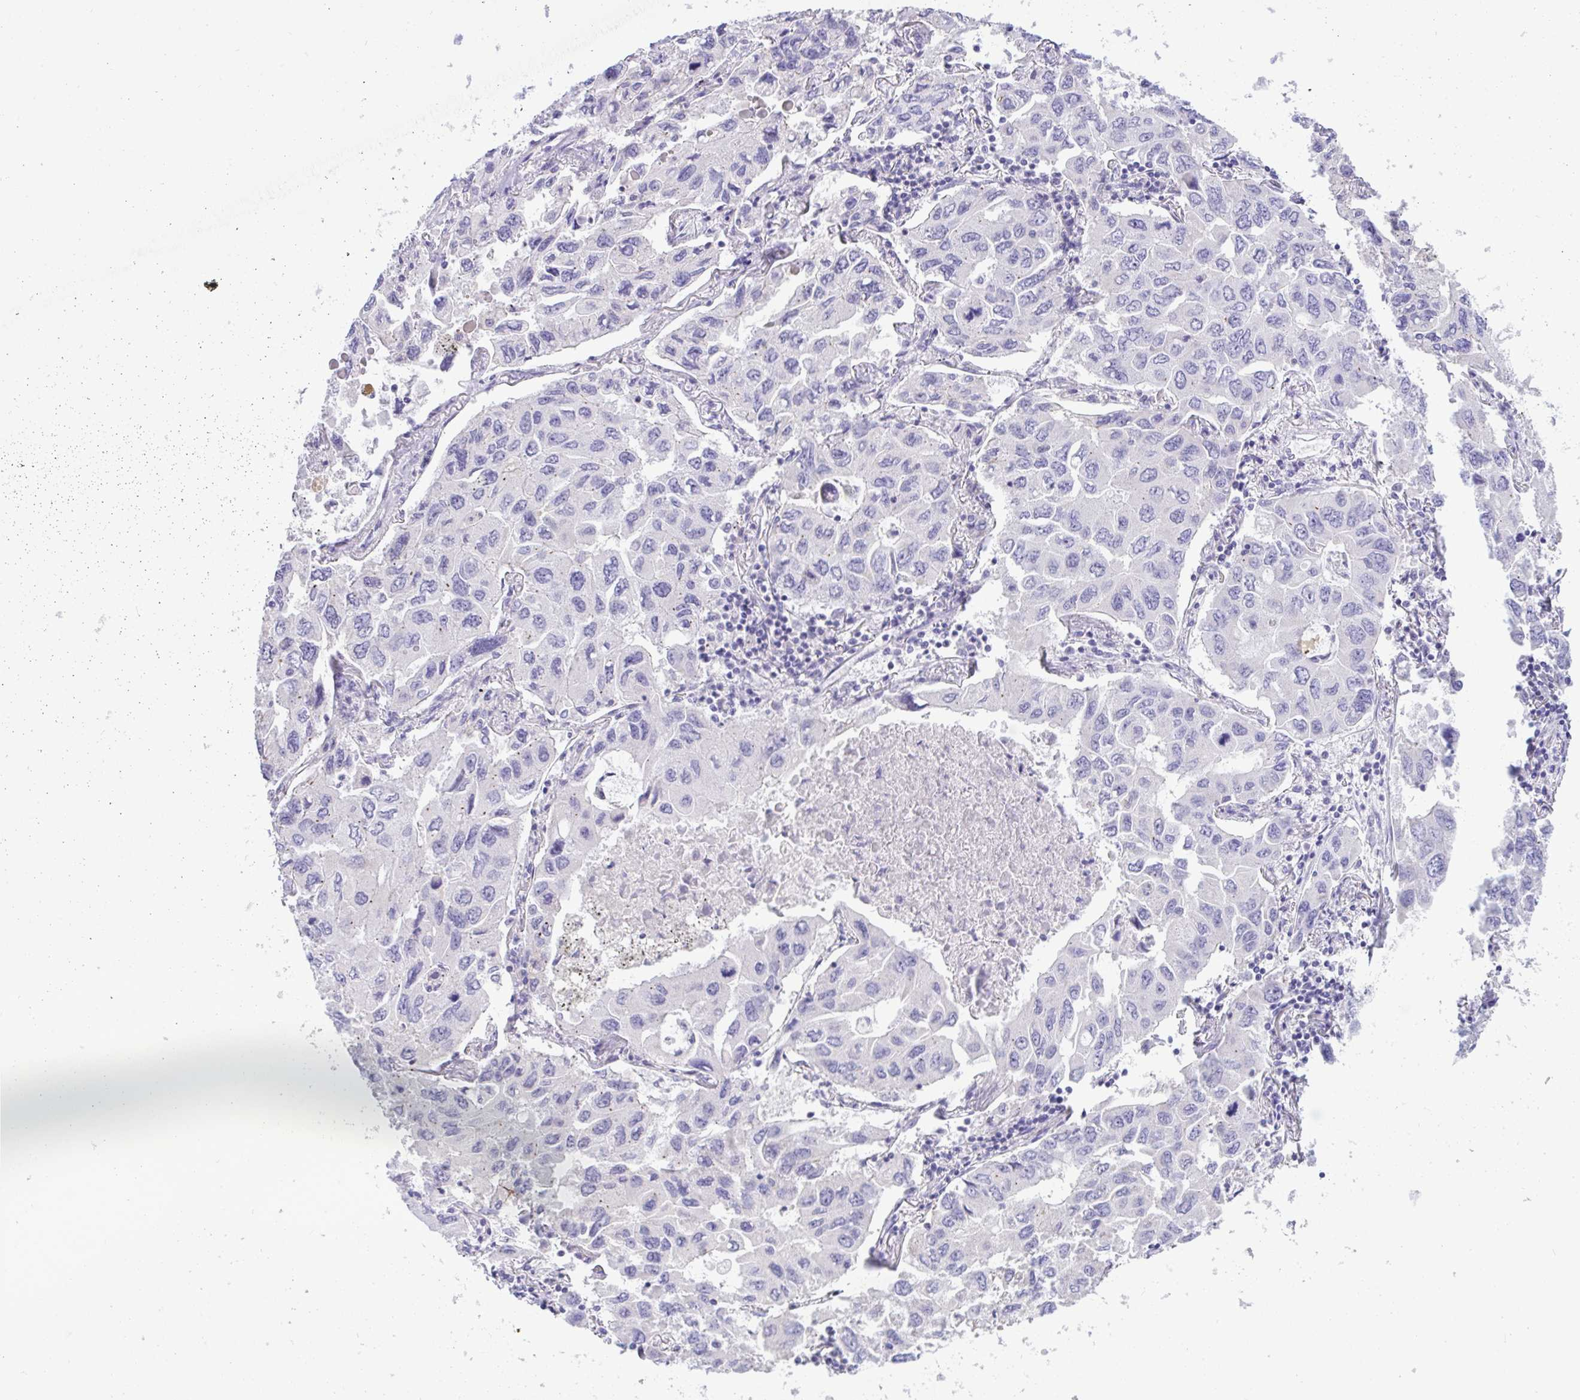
{"staining": {"intensity": "negative", "quantity": "none", "location": "none"}, "tissue": "lung cancer", "cell_type": "Tumor cells", "image_type": "cancer", "snomed": [{"axis": "morphology", "description": "Adenocarcinoma, NOS"}, {"axis": "topography", "description": "Lung"}], "caption": "Immunohistochemical staining of human lung cancer displays no significant positivity in tumor cells.", "gene": "PLA2G12B", "patient": {"sex": "male", "age": 64}}